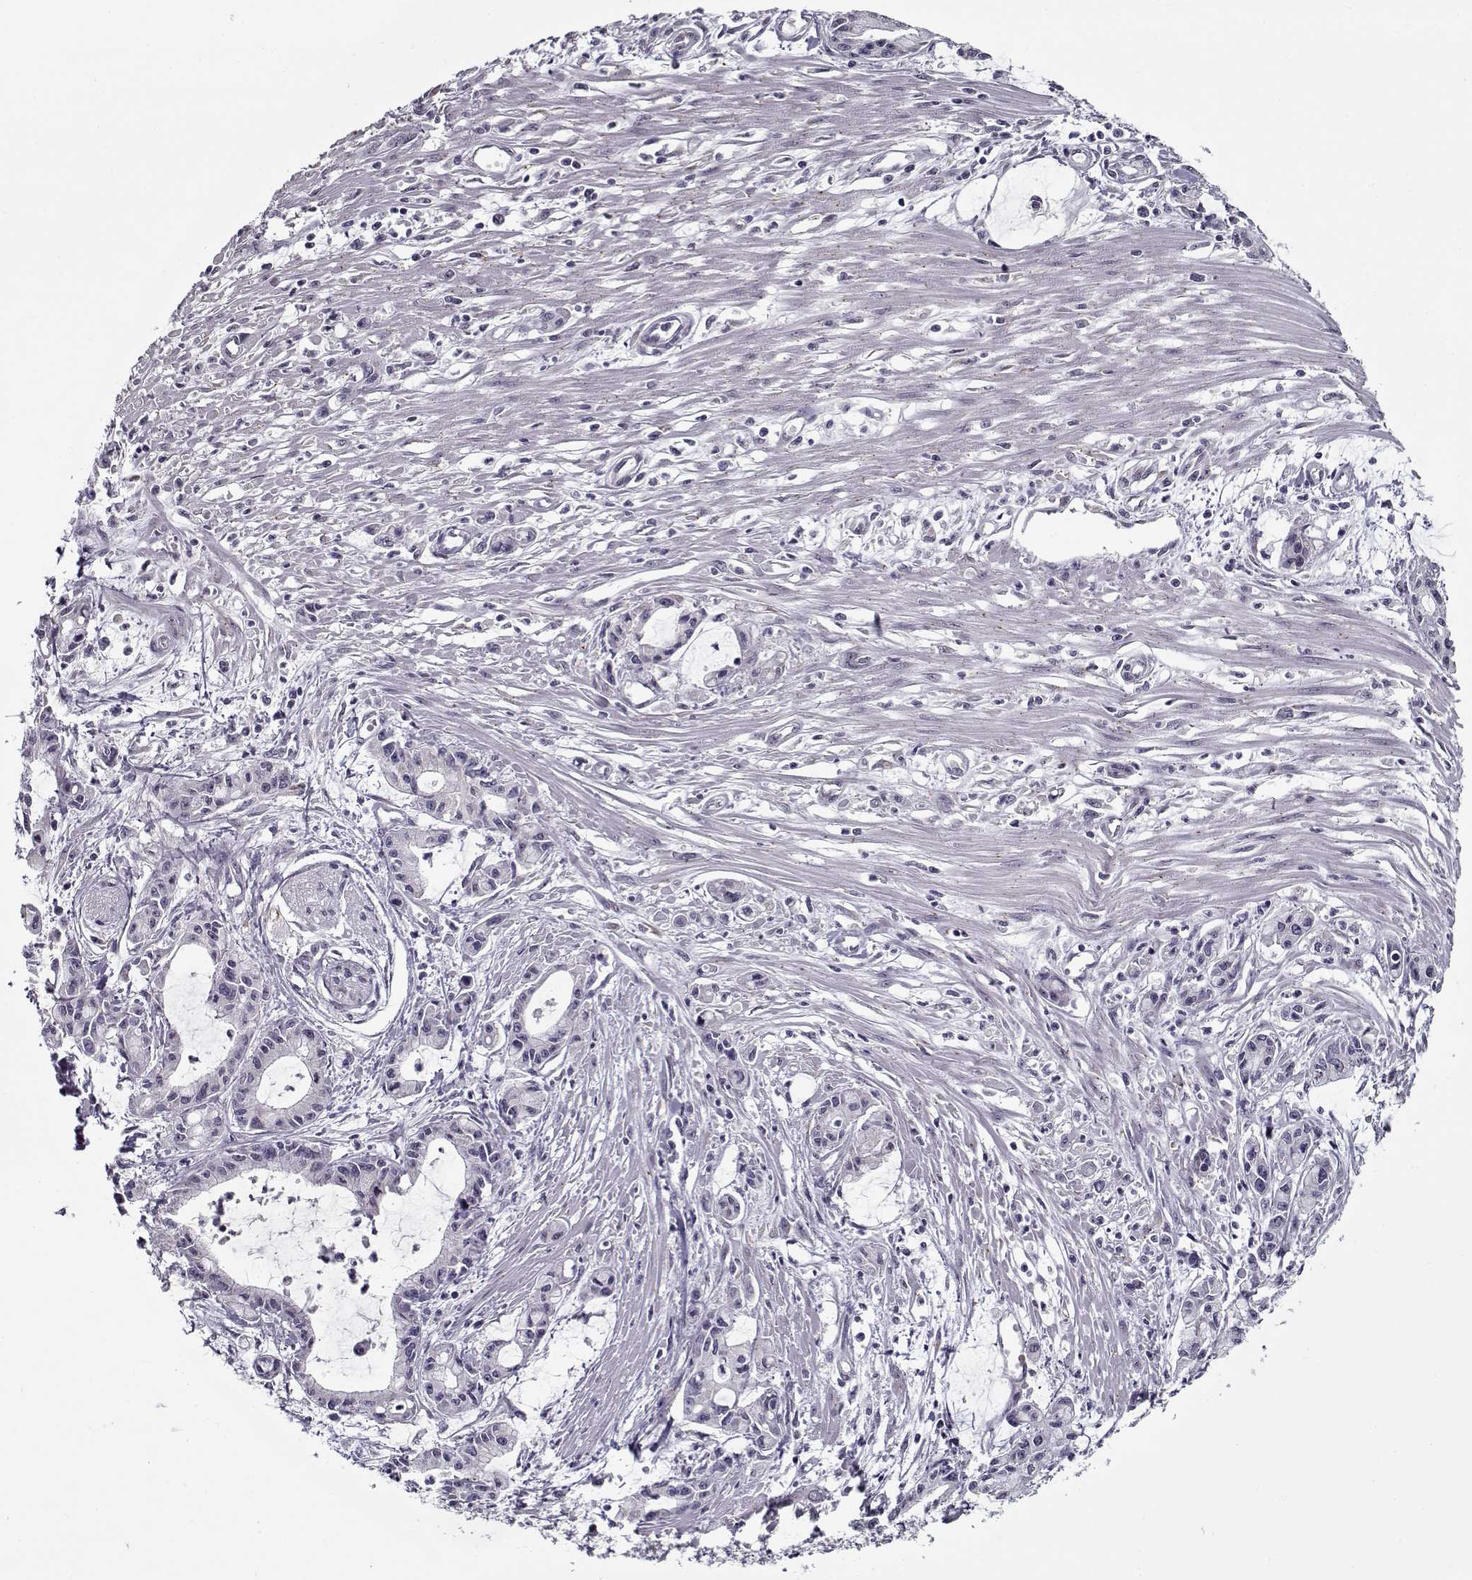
{"staining": {"intensity": "negative", "quantity": "none", "location": "none"}, "tissue": "pancreatic cancer", "cell_type": "Tumor cells", "image_type": "cancer", "snomed": [{"axis": "morphology", "description": "Adenocarcinoma, NOS"}, {"axis": "topography", "description": "Pancreas"}], "caption": "The immunohistochemistry micrograph has no significant positivity in tumor cells of adenocarcinoma (pancreatic) tissue.", "gene": "SEC16B", "patient": {"sex": "male", "age": 48}}